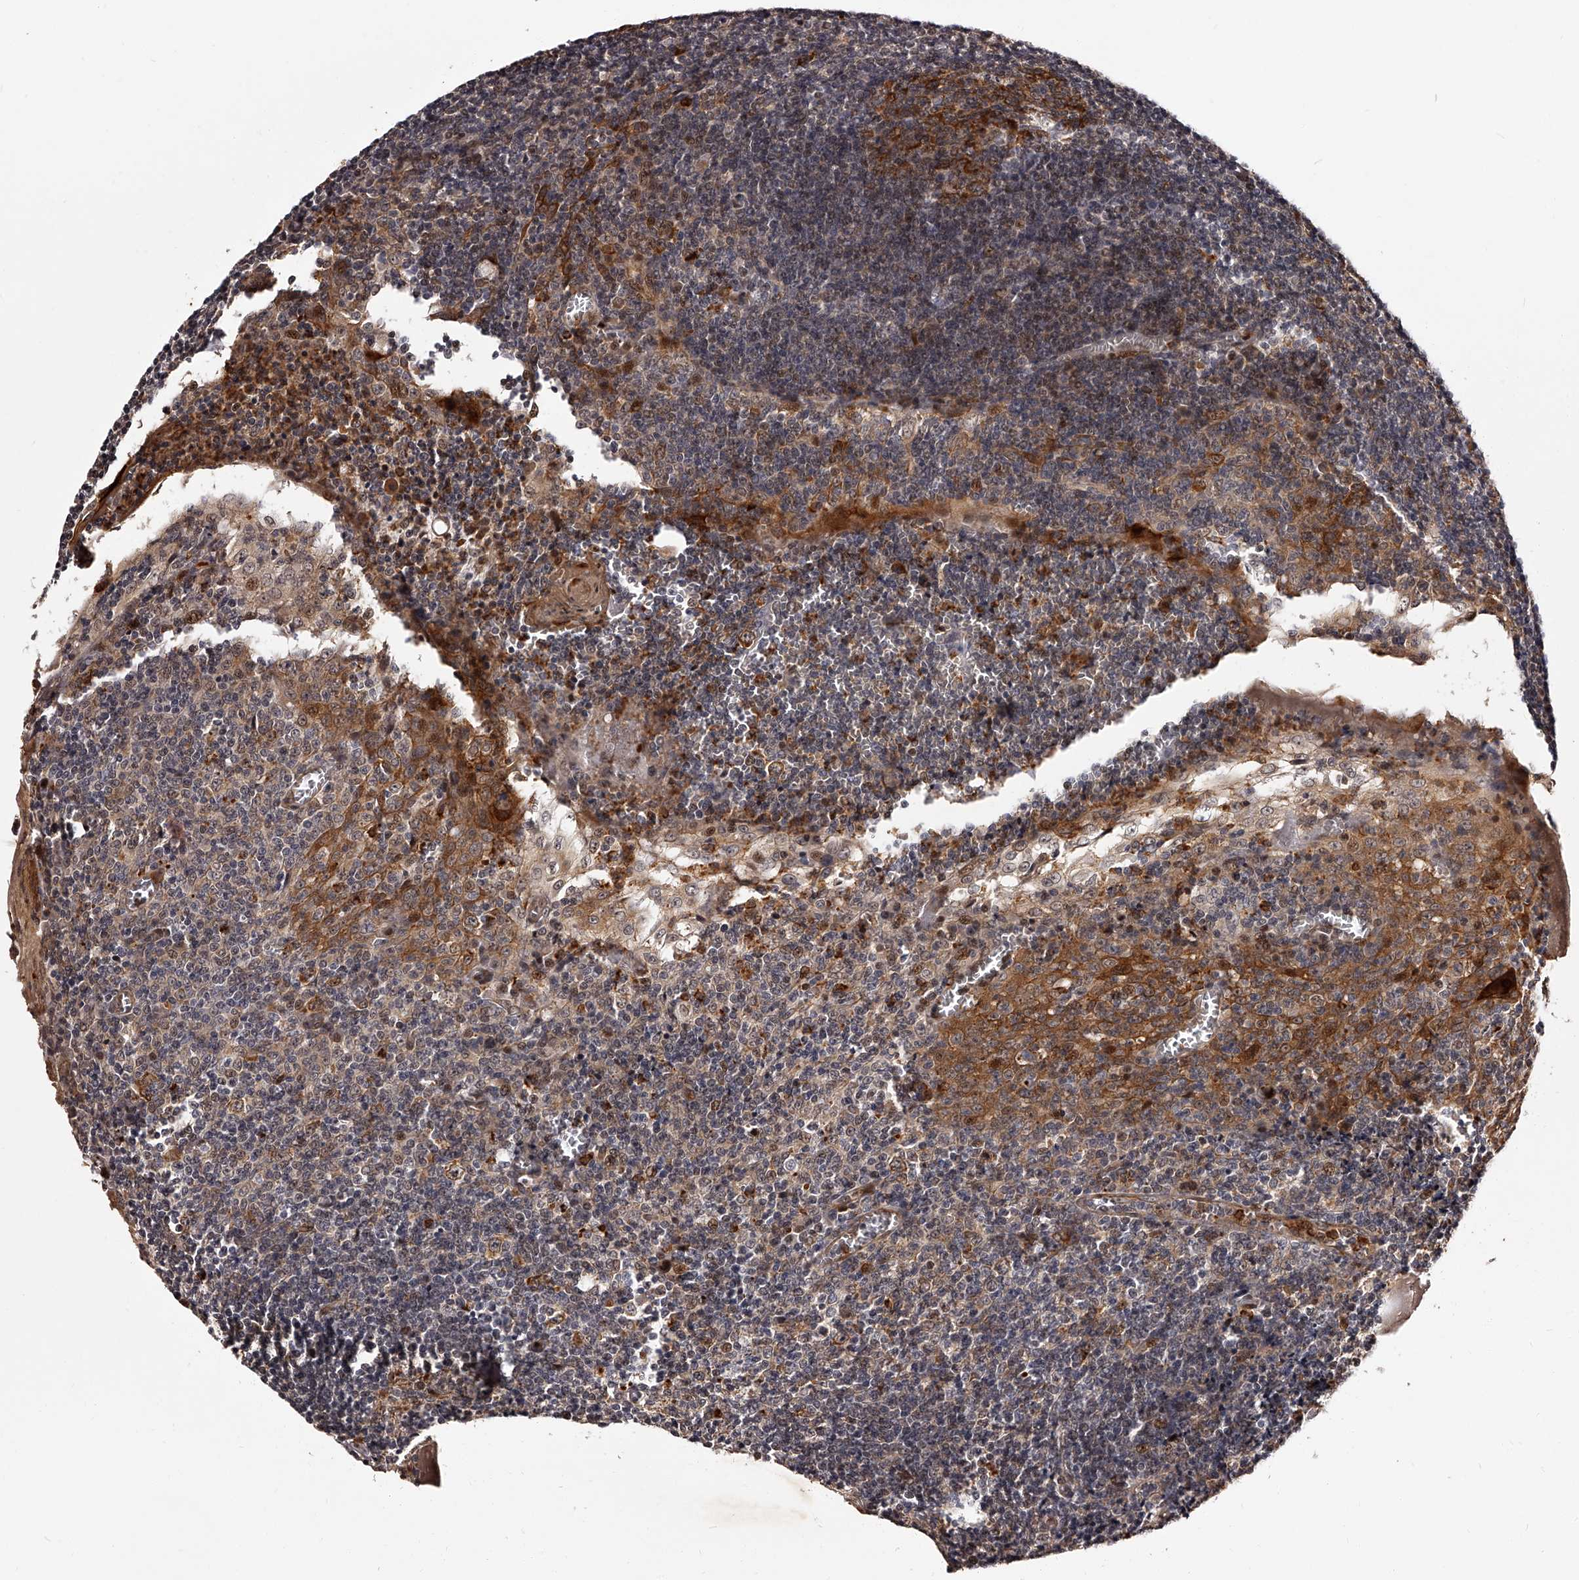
{"staining": {"intensity": "strong", "quantity": "25%-75%", "location": "cytoplasmic/membranous"}, "tissue": "tonsil", "cell_type": "Germinal center cells", "image_type": "normal", "snomed": [{"axis": "morphology", "description": "Normal tissue, NOS"}, {"axis": "topography", "description": "Tonsil"}], "caption": "Brown immunohistochemical staining in benign human tonsil reveals strong cytoplasmic/membranous staining in approximately 25%-75% of germinal center cells.", "gene": "RSC1A1", "patient": {"sex": "male", "age": 37}}